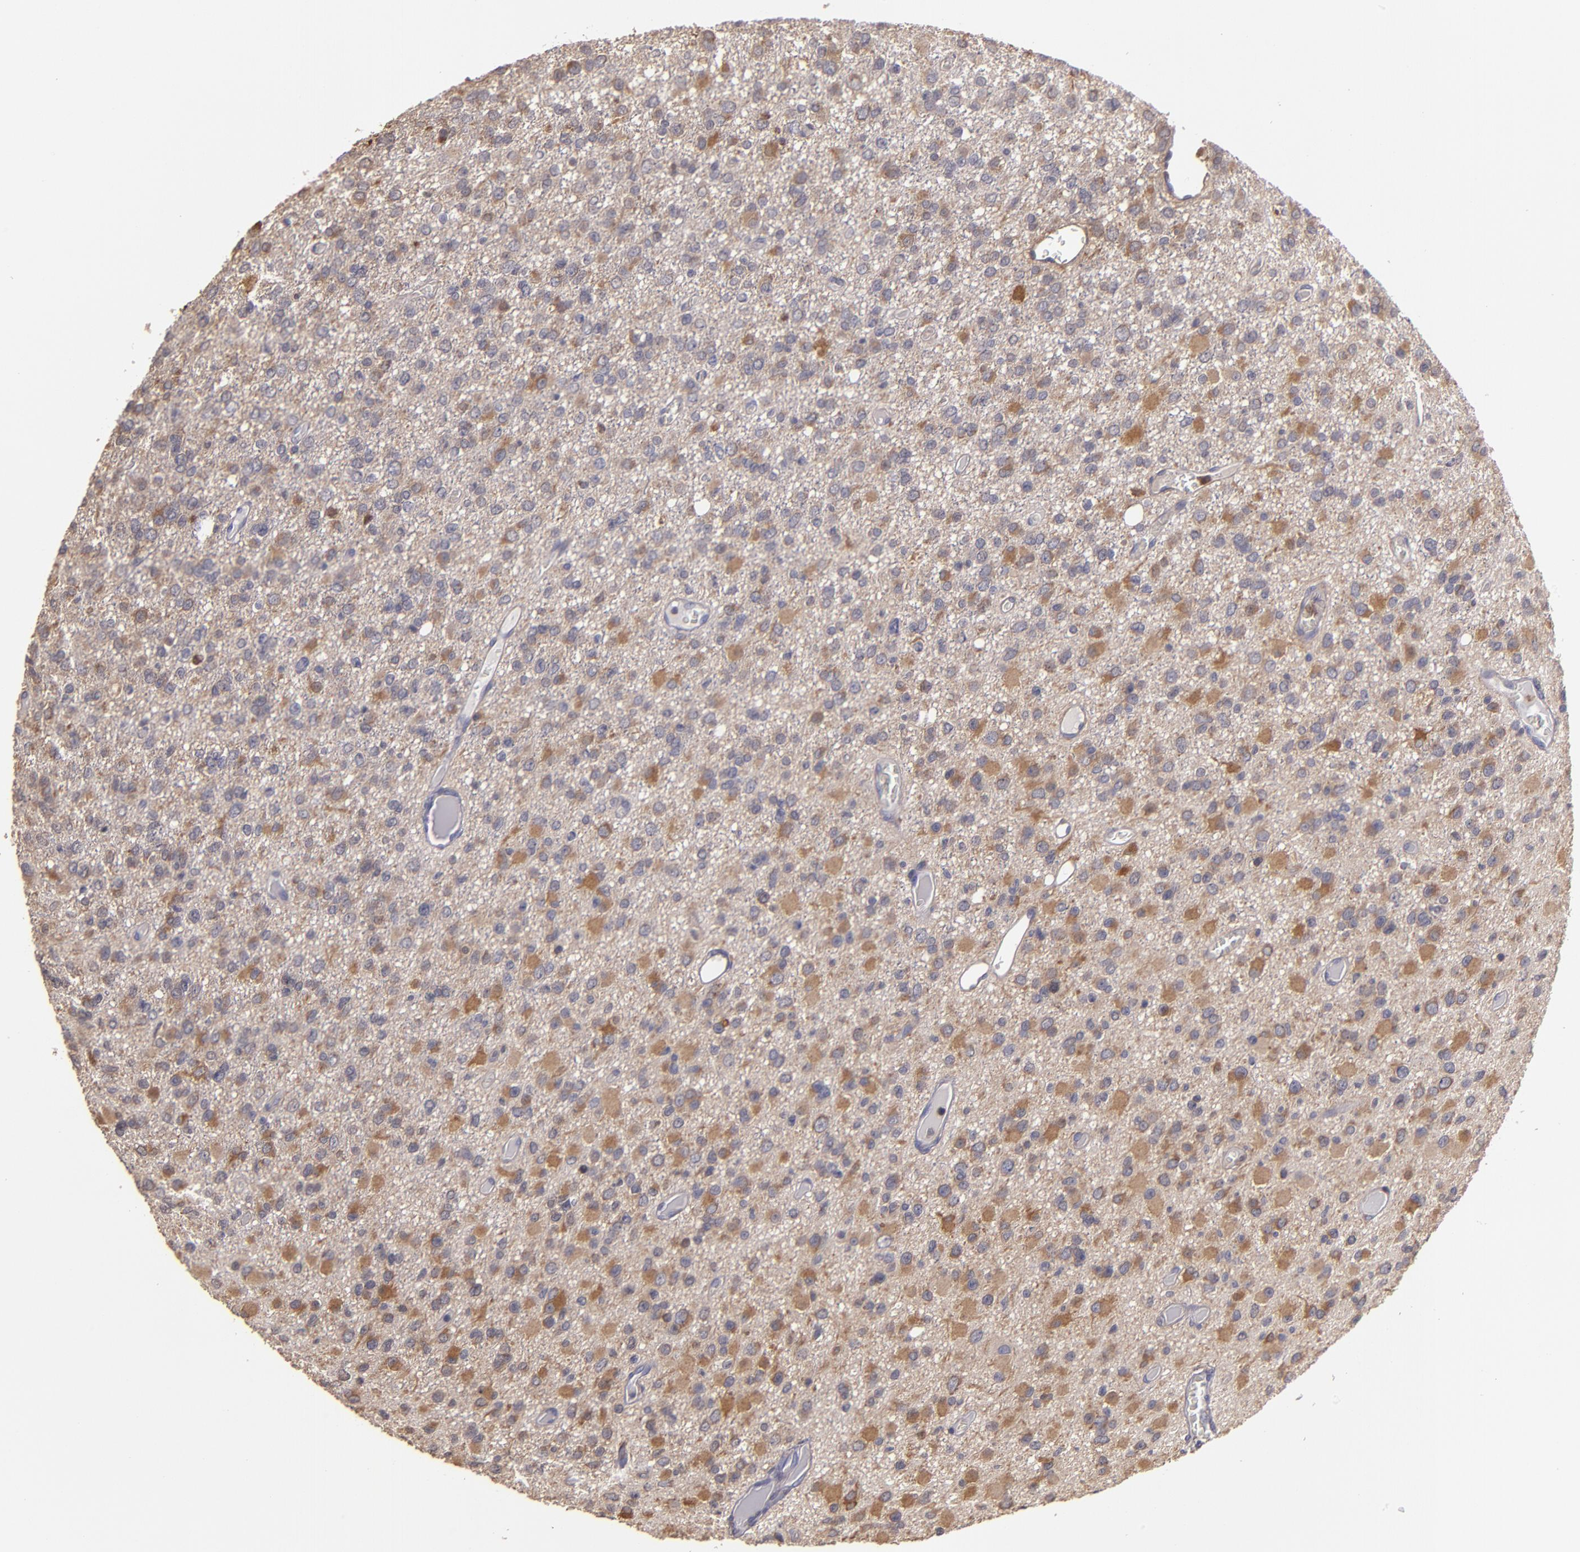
{"staining": {"intensity": "moderate", "quantity": "25%-75%", "location": "cytoplasmic/membranous"}, "tissue": "glioma", "cell_type": "Tumor cells", "image_type": "cancer", "snomed": [{"axis": "morphology", "description": "Glioma, malignant, Low grade"}, {"axis": "topography", "description": "Brain"}], "caption": "A medium amount of moderate cytoplasmic/membranous expression is present in approximately 25%-75% of tumor cells in glioma tissue.", "gene": "CARS1", "patient": {"sex": "male", "age": 42}}